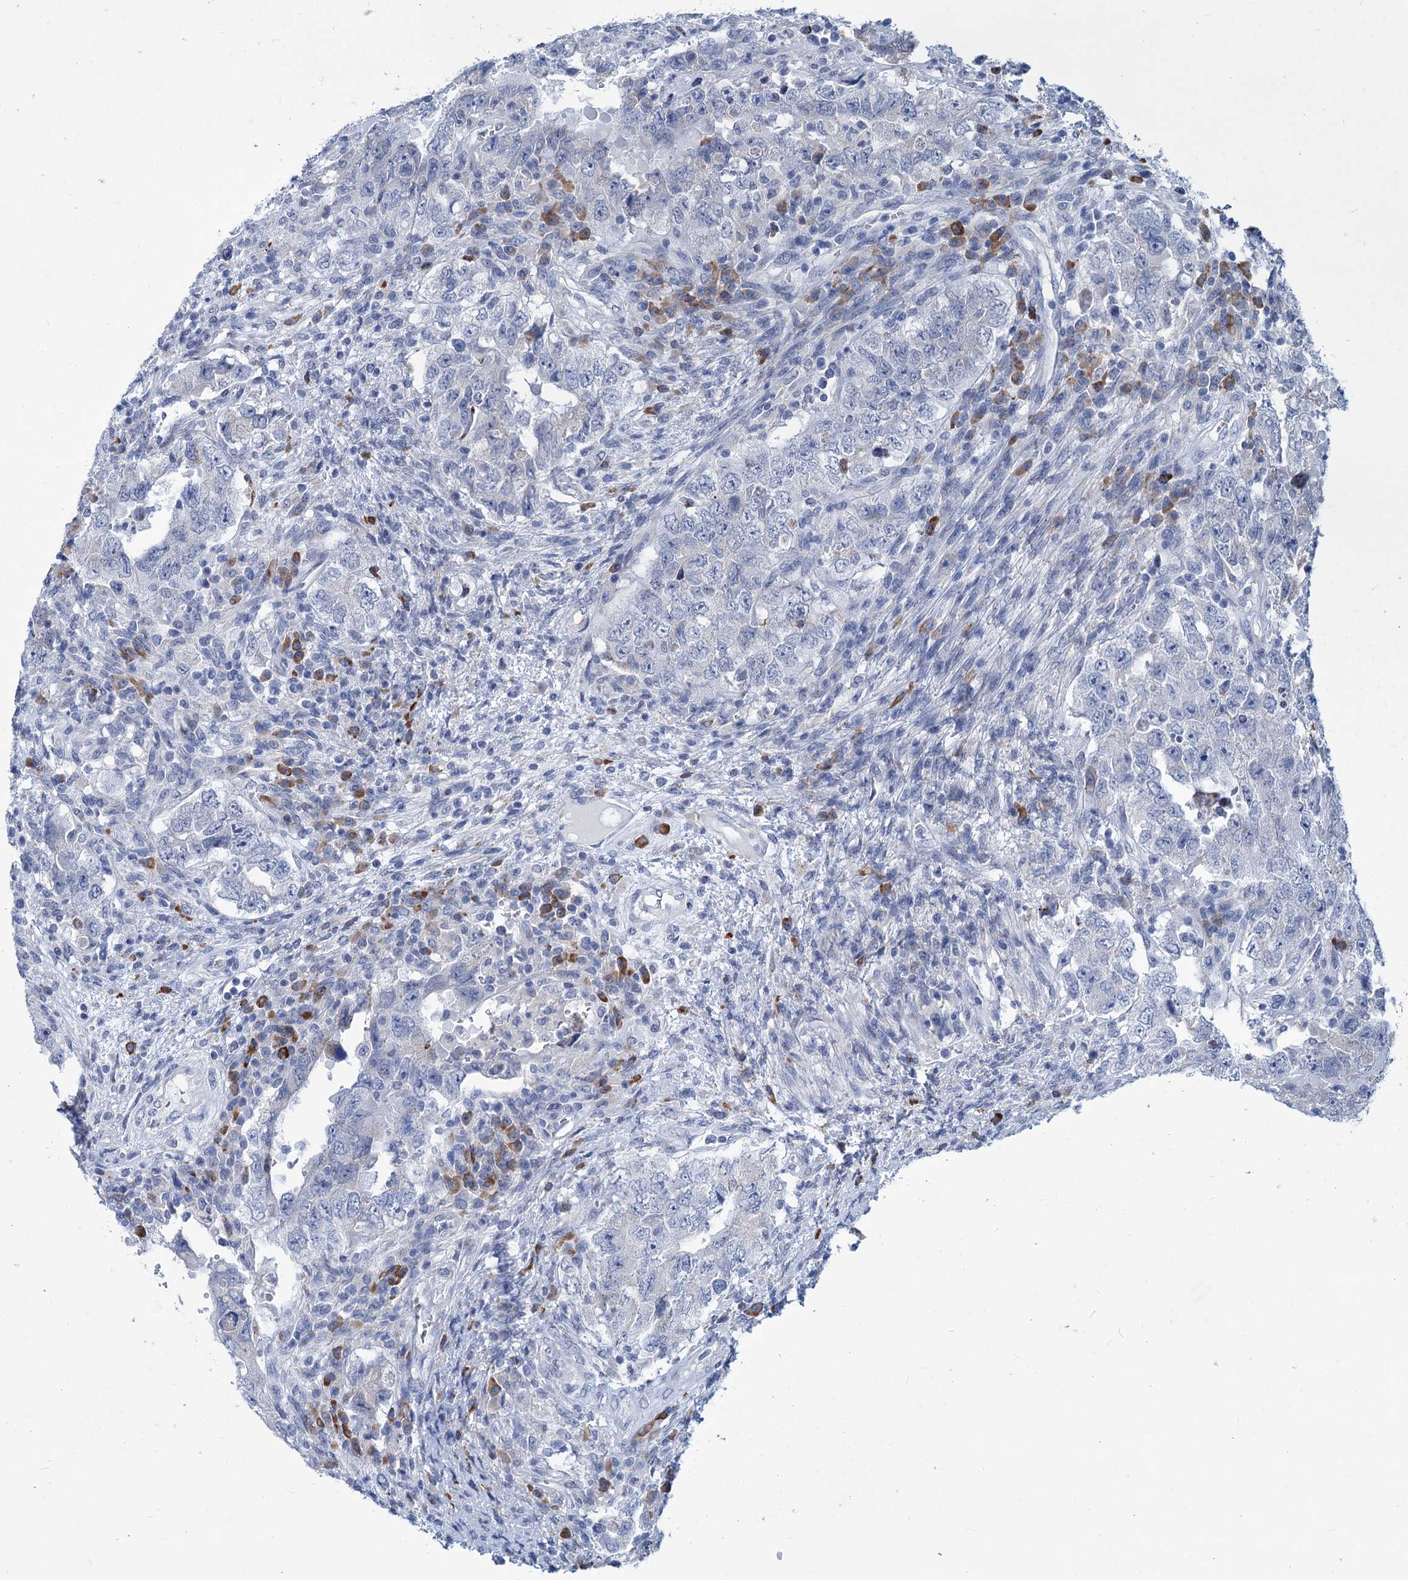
{"staining": {"intensity": "negative", "quantity": "none", "location": "none"}, "tissue": "testis cancer", "cell_type": "Tumor cells", "image_type": "cancer", "snomed": [{"axis": "morphology", "description": "Carcinoma, Embryonal, NOS"}, {"axis": "topography", "description": "Testis"}], "caption": "Immunohistochemical staining of human testis cancer (embryonal carcinoma) demonstrates no significant positivity in tumor cells.", "gene": "NEU3", "patient": {"sex": "male", "age": 26}}